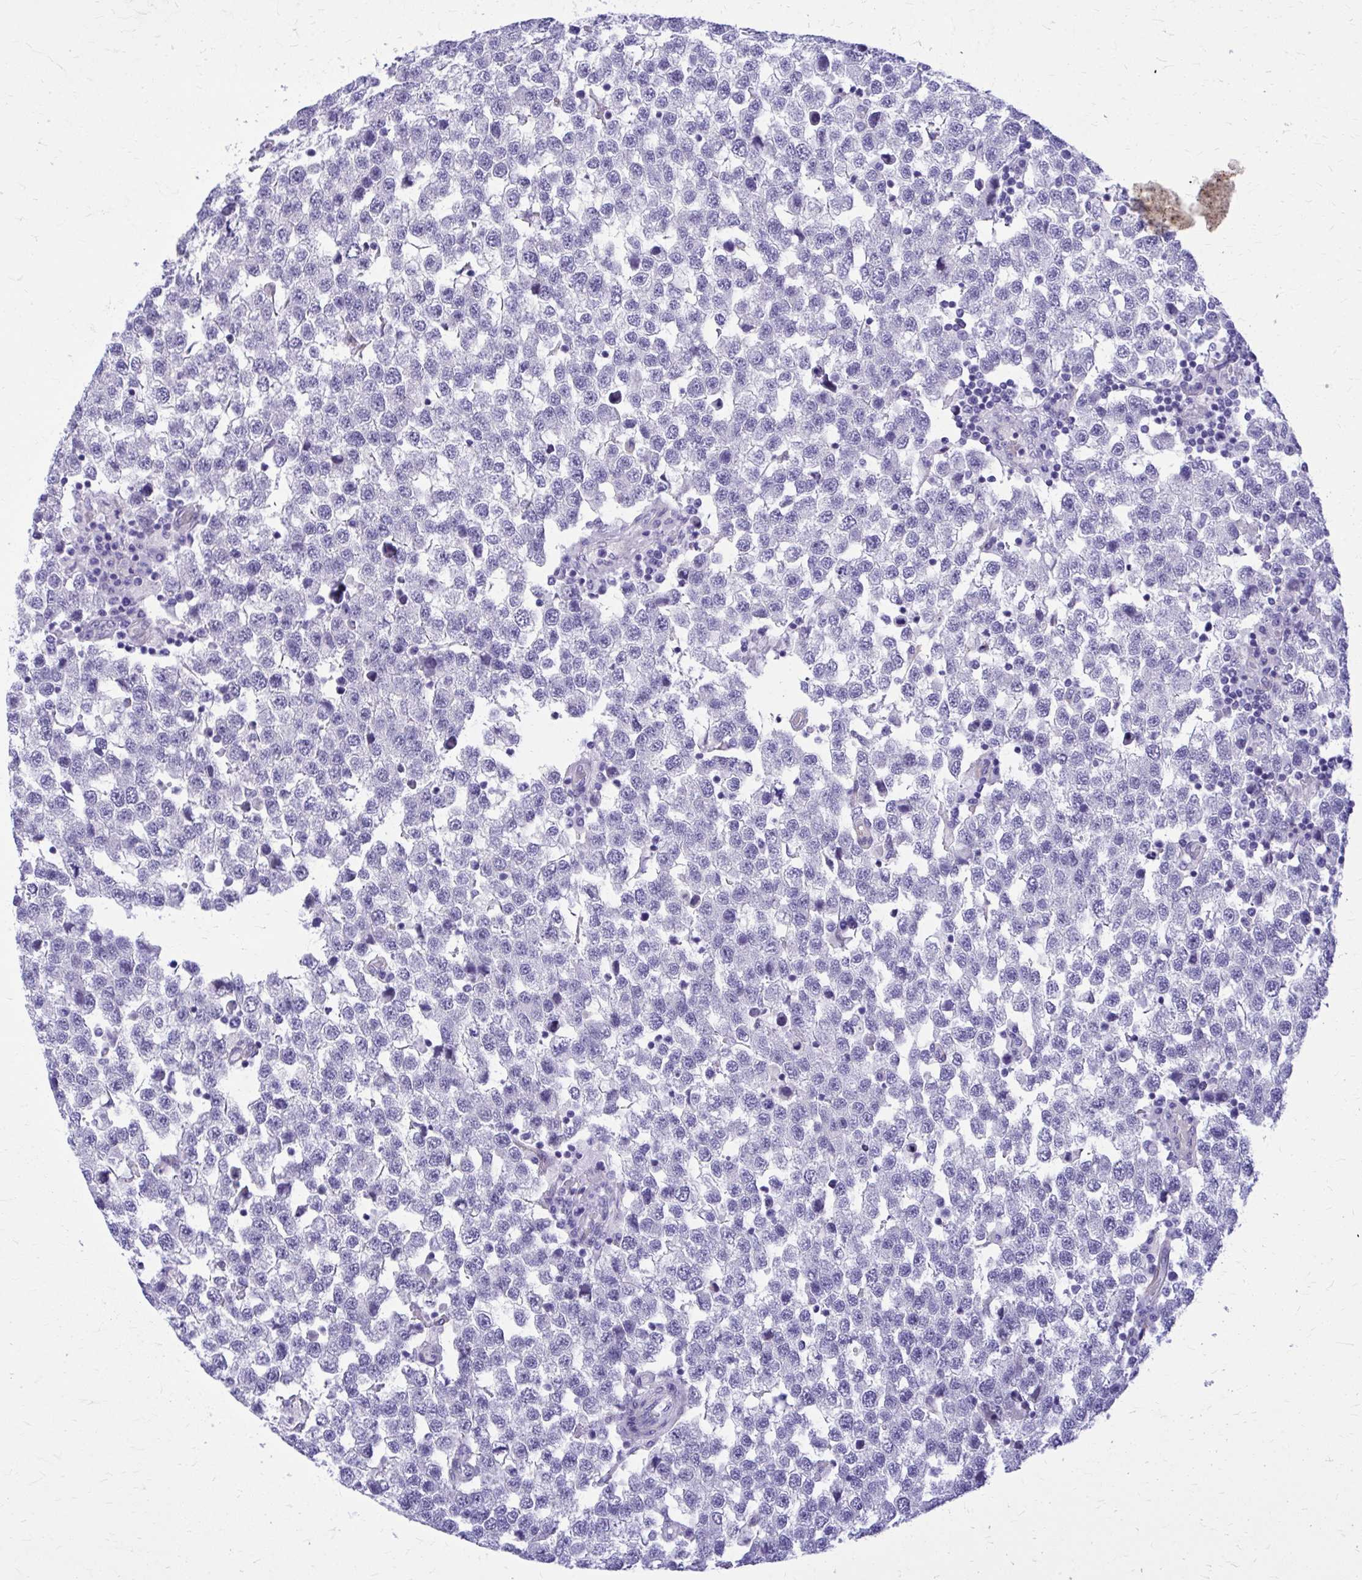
{"staining": {"intensity": "negative", "quantity": "none", "location": "none"}, "tissue": "testis cancer", "cell_type": "Tumor cells", "image_type": "cancer", "snomed": [{"axis": "morphology", "description": "Seminoma, NOS"}, {"axis": "topography", "description": "Testis"}], "caption": "High magnification brightfield microscopy of seminoma (testis) stained with DAB (3,3'-diaminobenzidine) (brown) and counterstained with hematoxylin (blue): tumor cells show no significant expression.", "gene": "EPB41L1", "patient": {"sex": "male", "age": 34}}